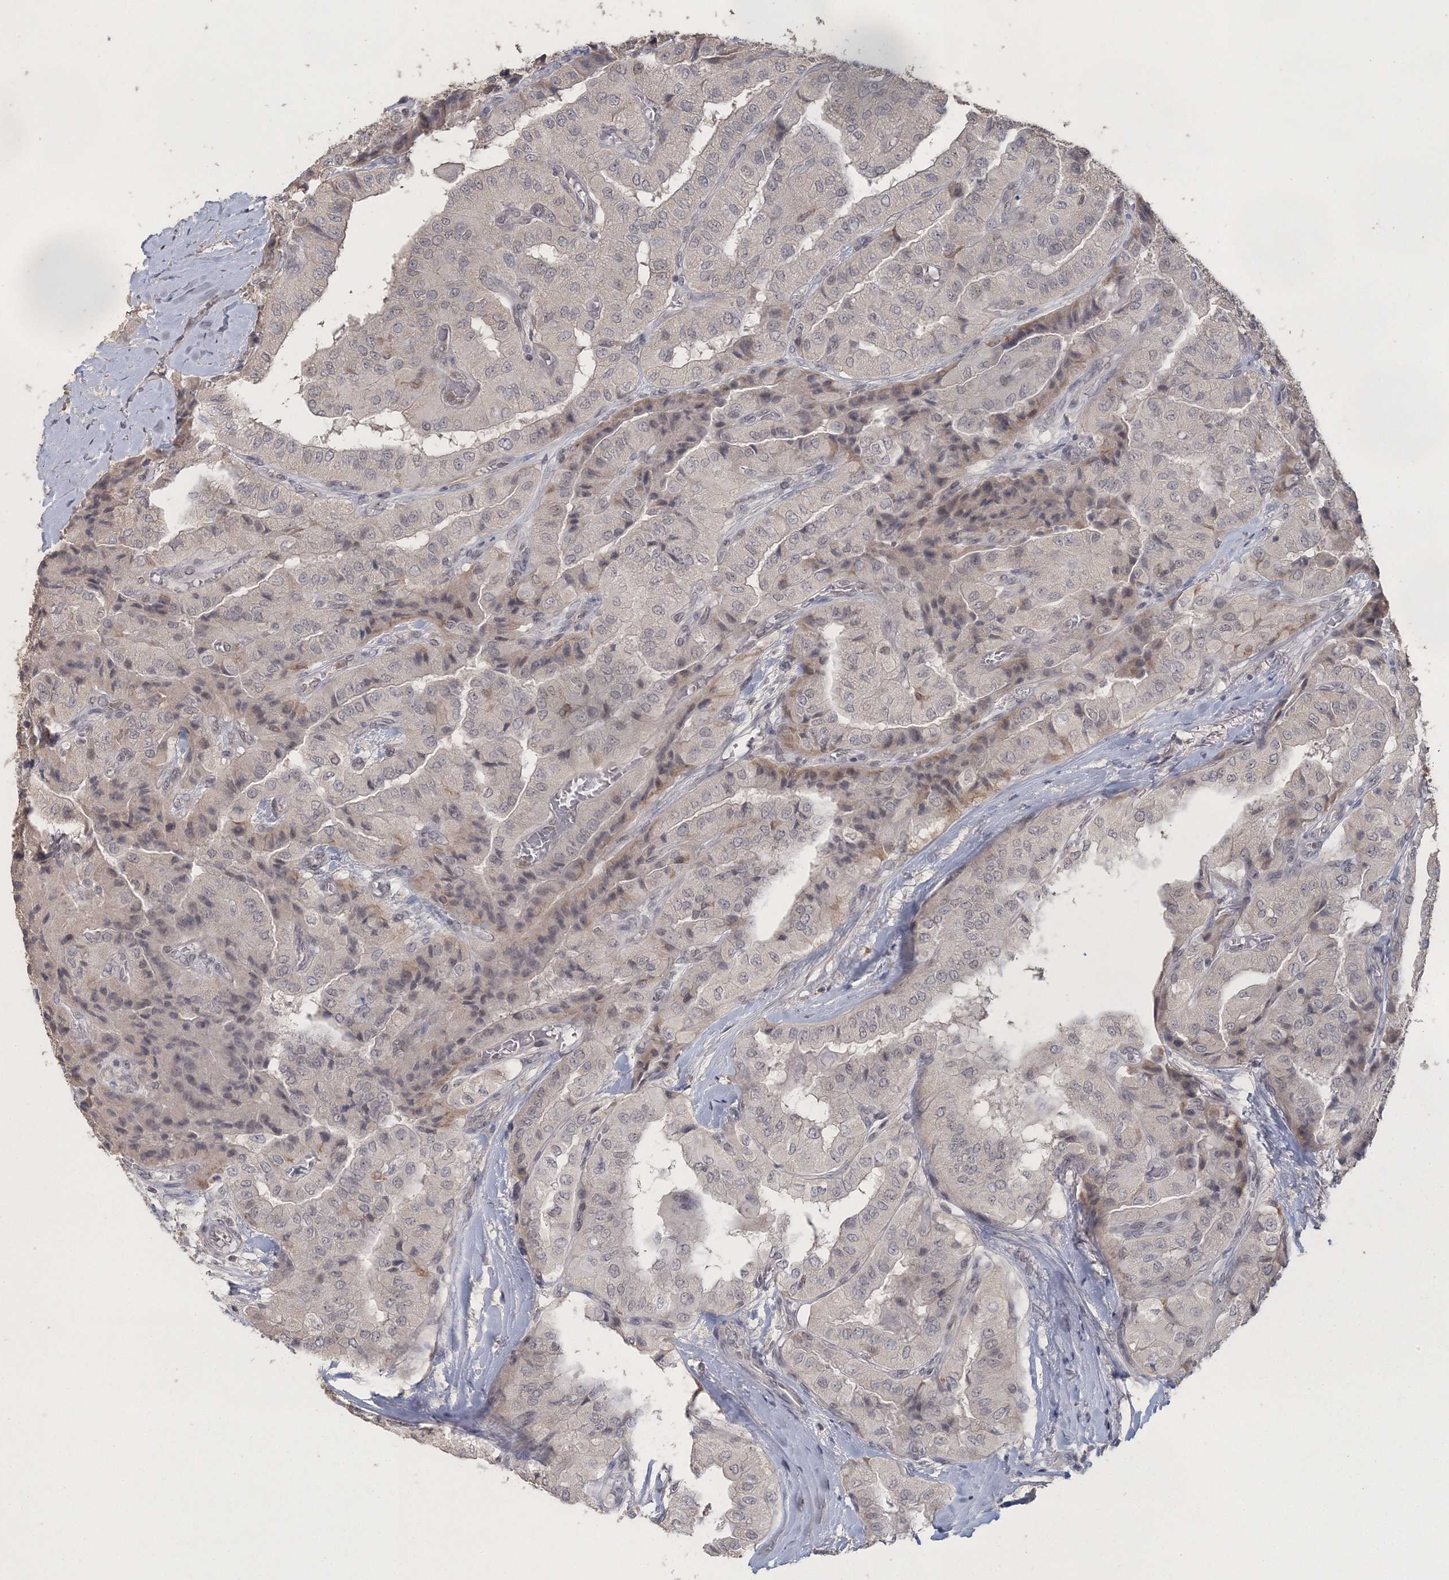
{"staining": {"intensity": "negative", "quantity": "none", "location": "none"}, "tissue": "thyroid cancer", "cell_type": "Tumor cells", "image_type": "cancer", "snomed": [{"axis": "morphology", "description": "Papillary adenocarcinoma, NOS"}, {"axis": "topography", "description": "Thyroid gland"}], "caption": "IHC histopathology image of human thyroid cancer (papillary adenocarcinoma) stained for a protein (brown), which demonstrates no expression in tumor cells.", "gene": "UIMC1", "patient": {"sex": "female", "age": 59}}